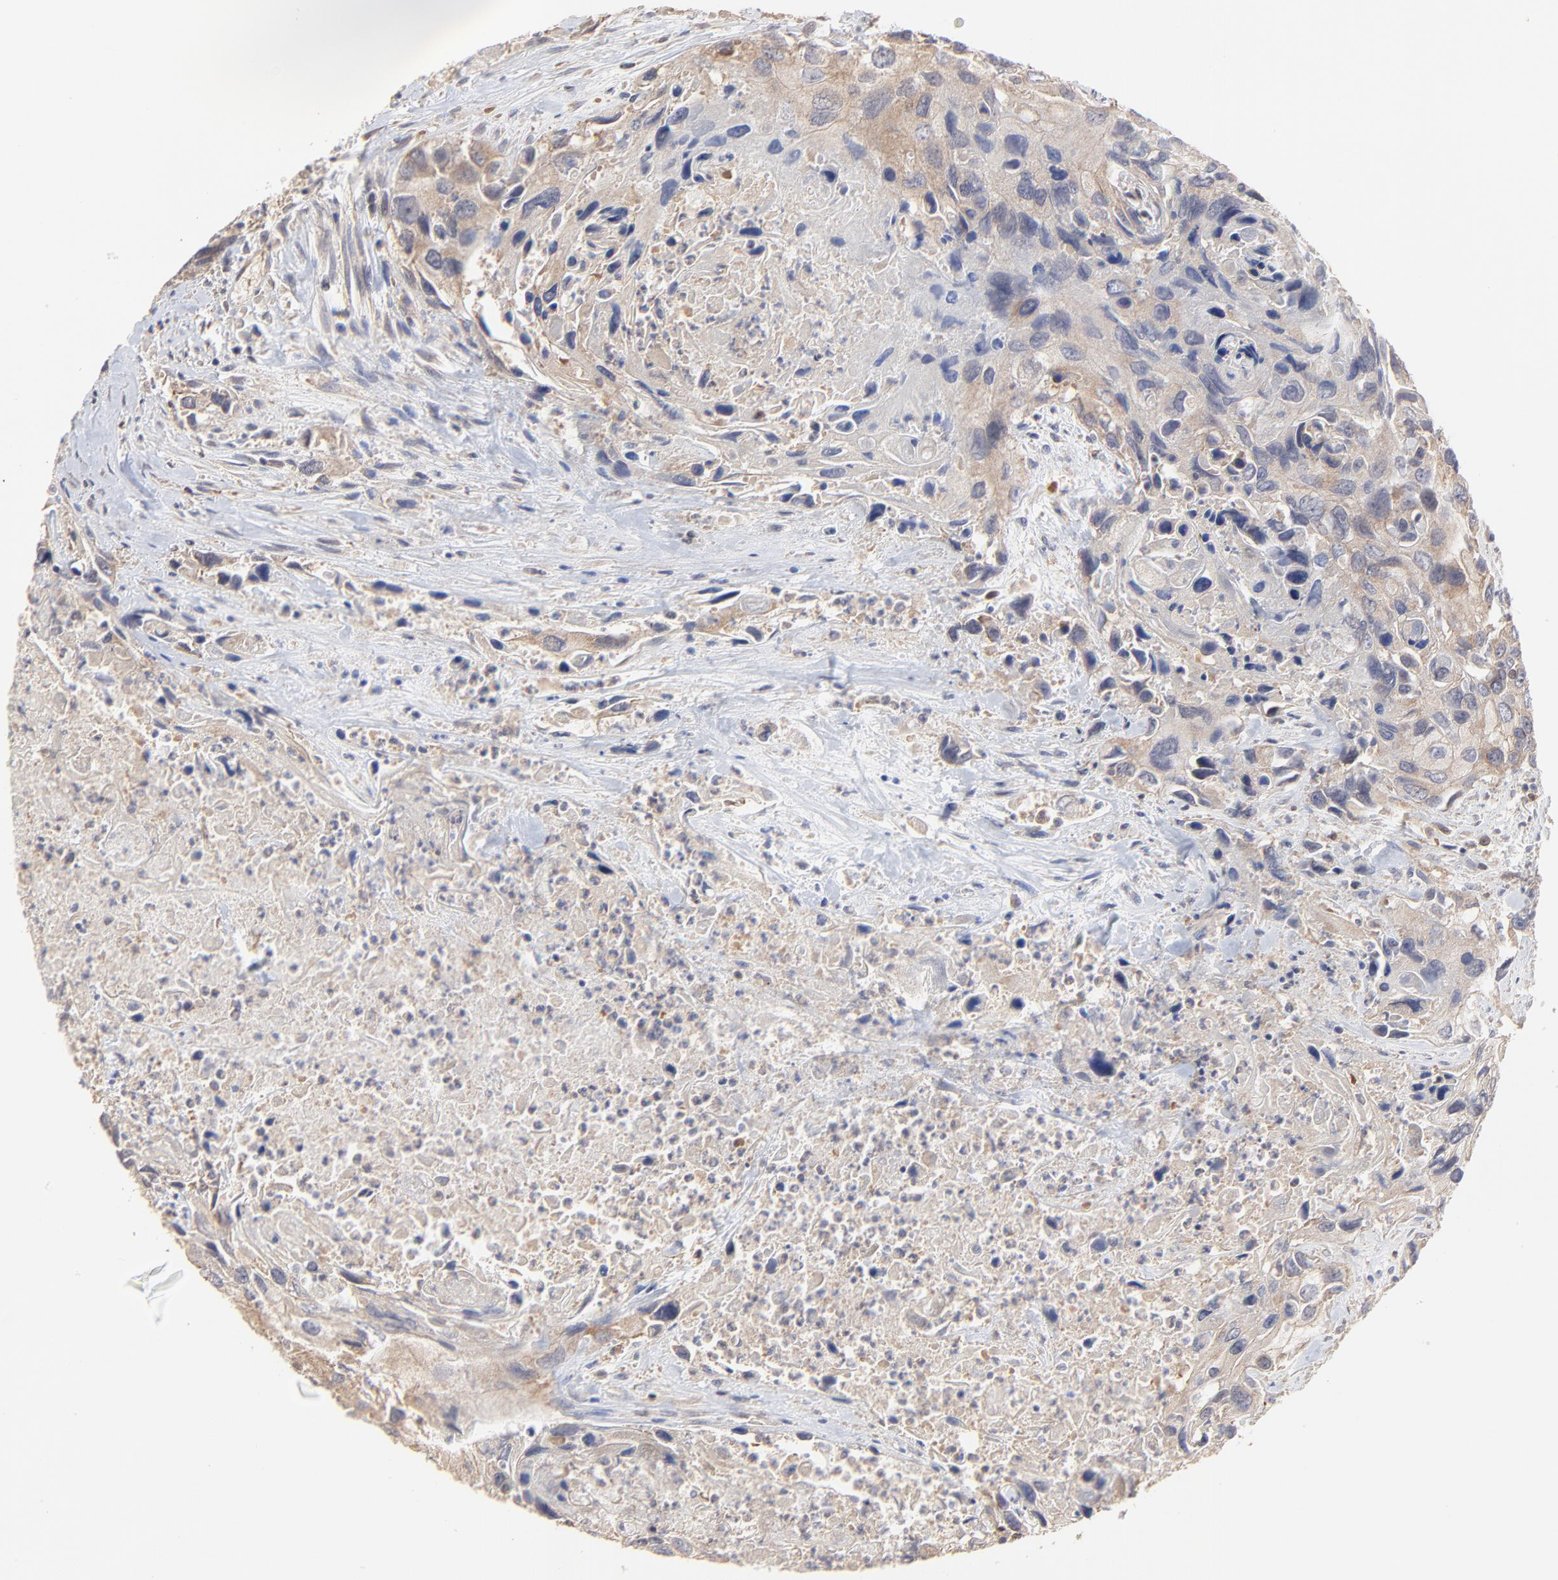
{"staining": {"intensity": "moderate", "quantity": ">75%", "location": "cytoplasmic/membranous"}, "tissue": "urothelial cancer", "cell_type": "Tumor cells", "image_type": "cancer", "snomed": [{"axis": "morphology", "description": "Urothelial carcinoma, High grade"}, {"axis": "topography", "description": "Urinary bladder"}], "caption": "This photomicrograph exhibits urothelial cancer stained with immunohistochemistry (IHC) to label a protein in brown. The cytoplasmic/membranous of tumor cells show moderate positivity for the protein. Nuclei are counter-stained blue.", "gene": "ARMT1", "patient": {"sex": "male", "age": 71}}